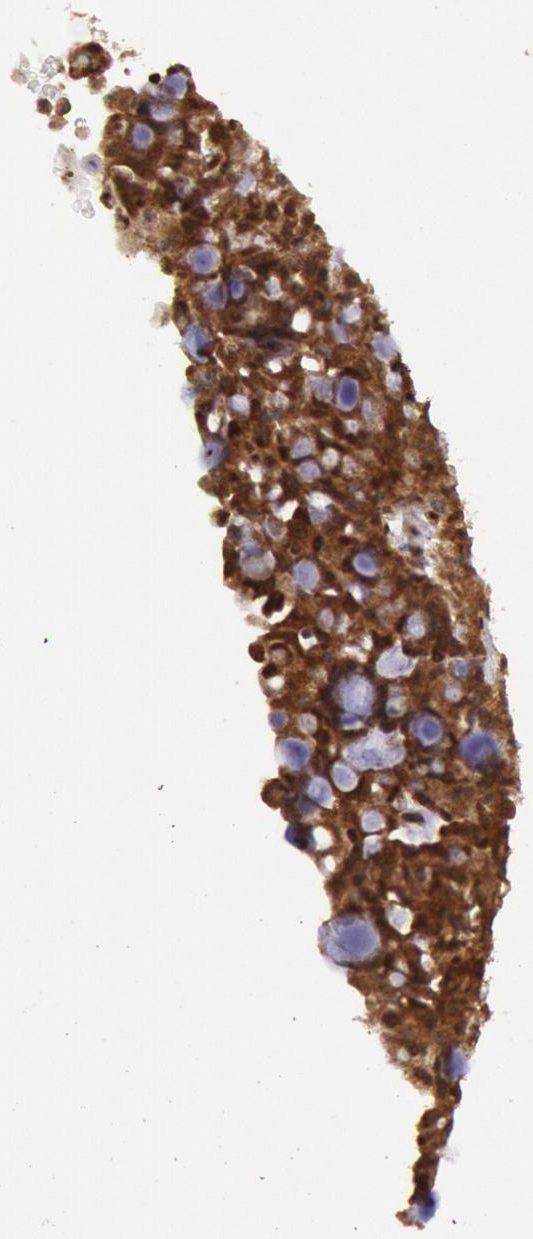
{"staining": {"intensity": "strong", "quantity": ">75%", "location": "cytoplasmic/membranous"}, "tissue": "lung cancer", "cell_type": "Tumor cells", "image_type": "cancer", "snomed": [{"axis": "morphology", "description": "Adenocarcinoma, NOS"}, {"axis": "topography", "description": "Lung"}], "caption": "Immunohistochemistry (IHC) (DAB) staining of lung cancer shows strong cytoplasmic/membranous protein positivity in about >75% of tumor cells. Using DAB (3,3'-diaminobenzidine) (brown) and hematoxylin (blue) stains, captured at high magnification using brightfield microscopy.", "gene": "STX17", "patient": {"sex": "female", "age": 44}}